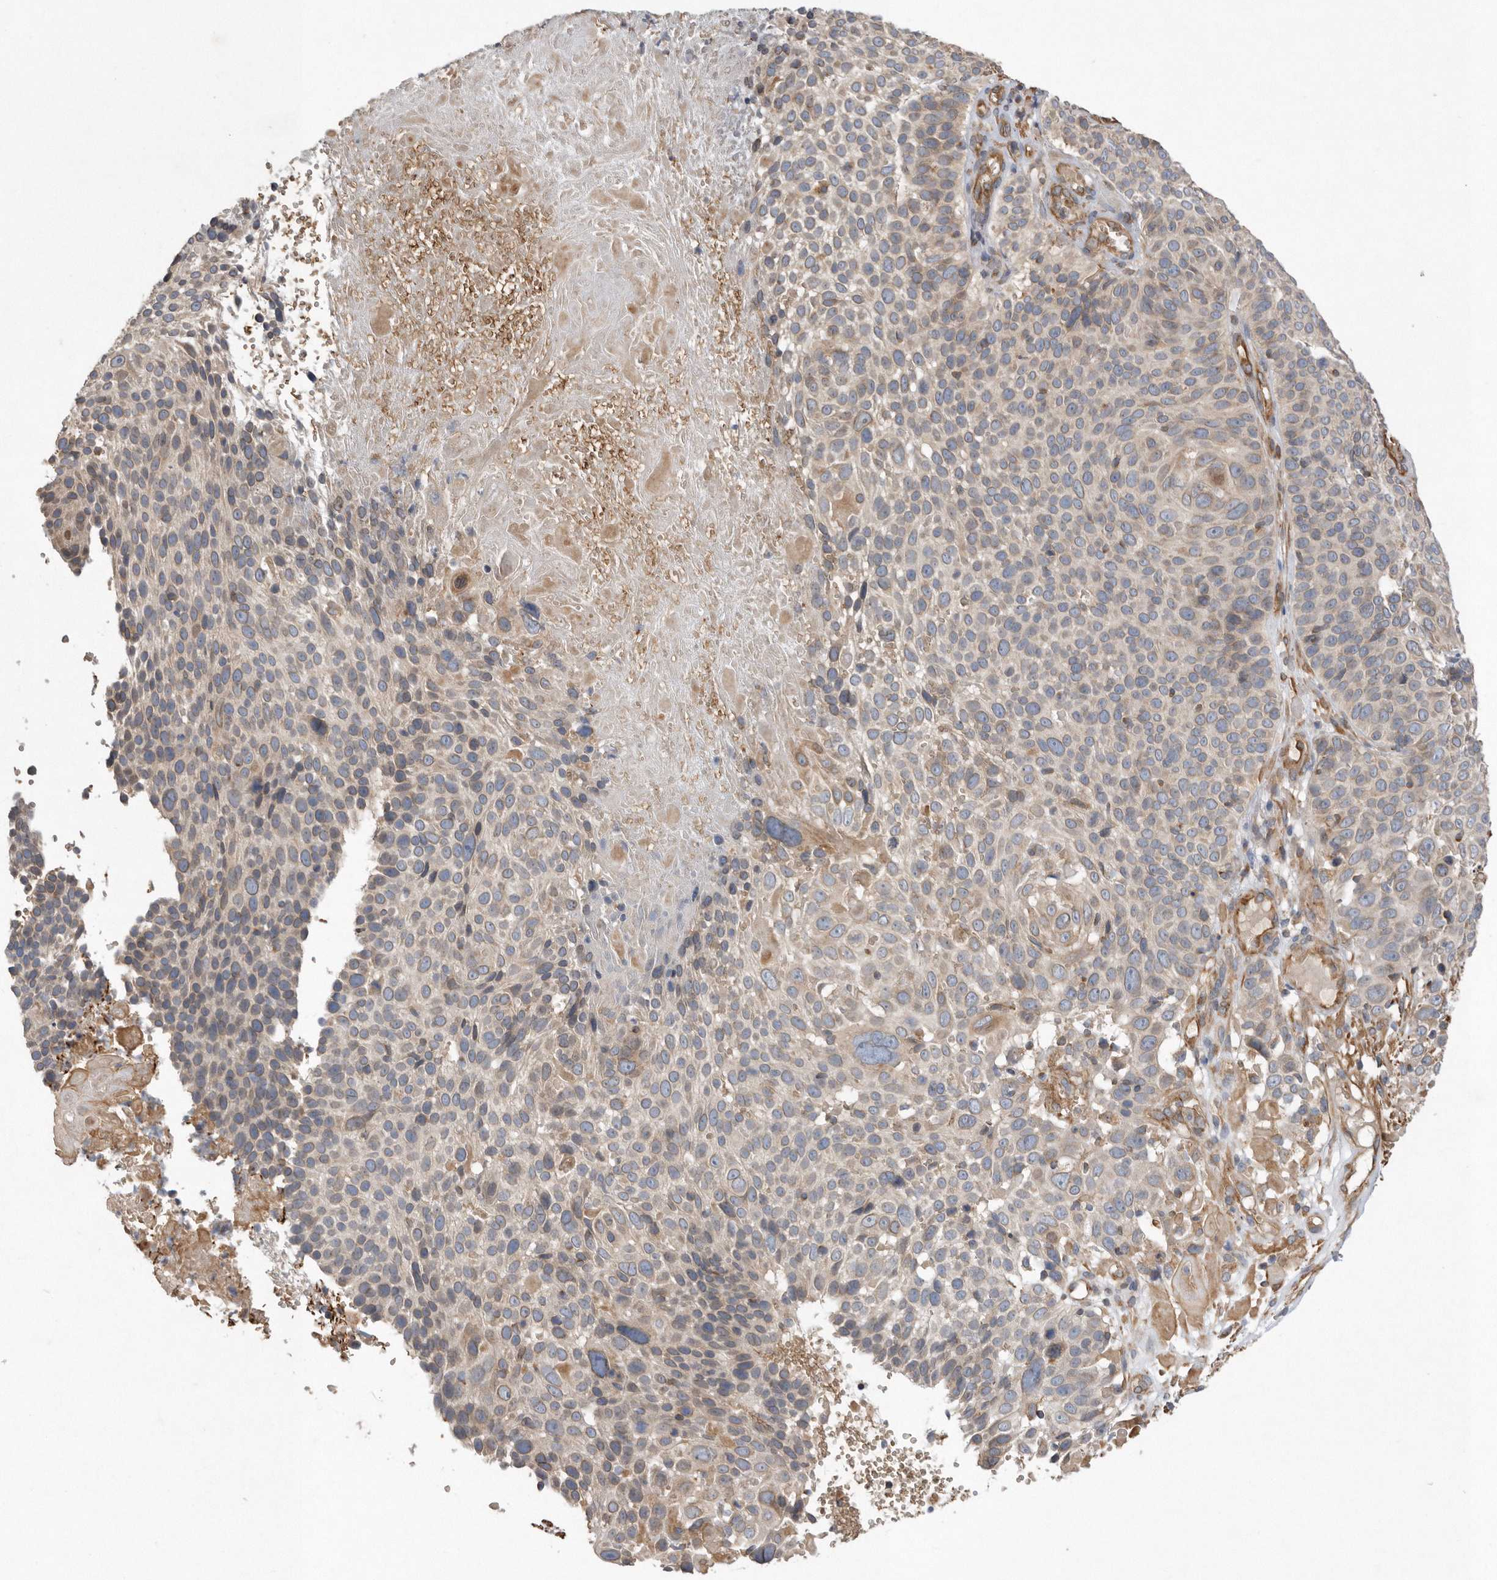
{"staining": {"intensity": "weak", "quantity": "<25%", "location": "cytoplasmic/membranous"}, "tissue": "cervical cancer", "cell_type": "Tumor cells", "image_type": "cancer", "snomed": [{"axis": "morphology", "description": "Squamous cell carcinoma, NOS"}, {"axis": "topography", "description": "Cervix"}], "caption": "Cervical cancer was stained to show a protein in brown. There is no significant expression in tumor cells.", "gene": "PON2", "patient": {"sex": "female", "age": 74}}